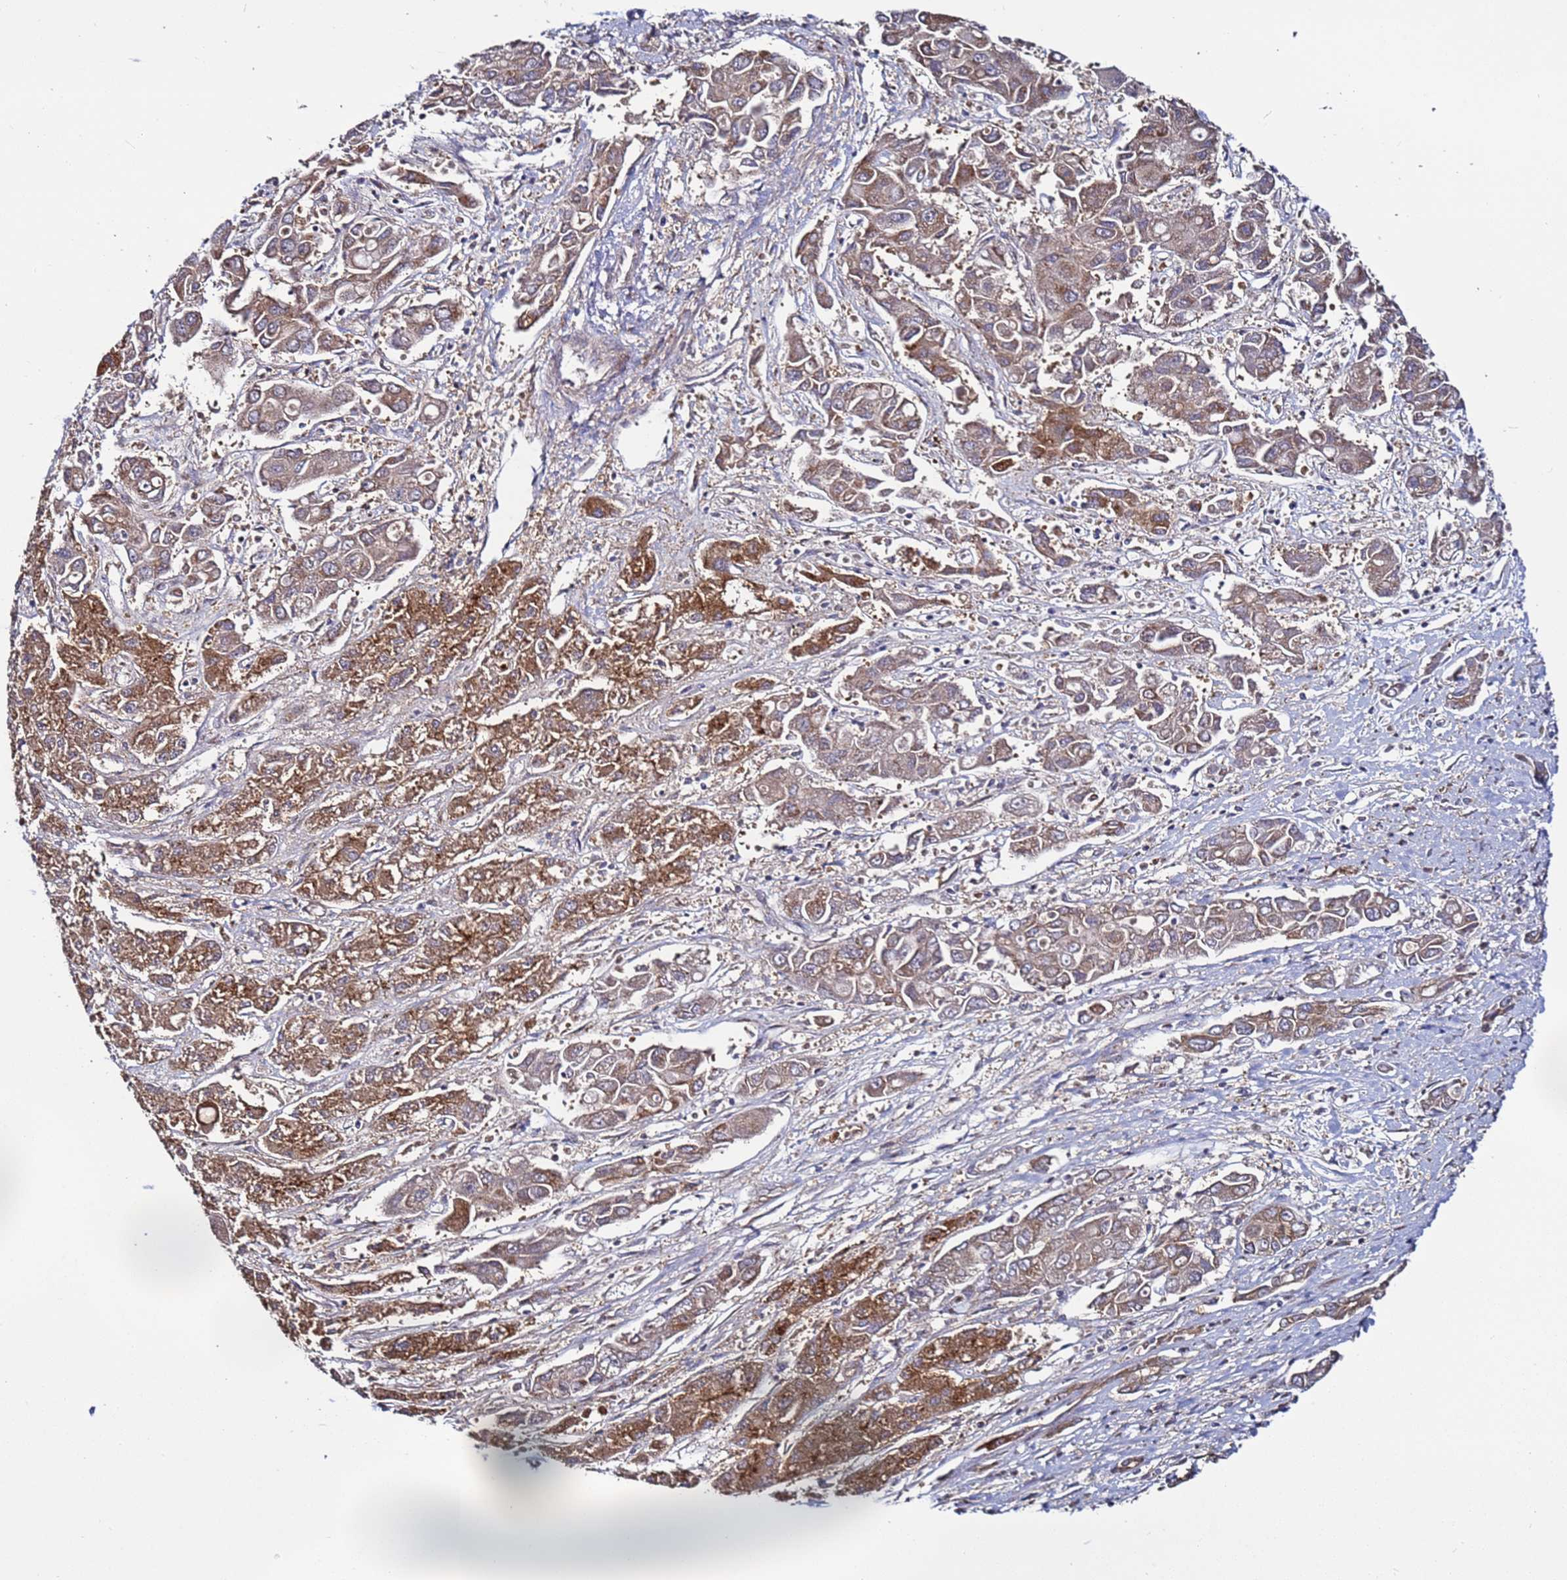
{"staining": {"intensity": "moderate", "quantity": ">75%", "location": "cytoplasmic/membranous"}, "tissue": "liver cancer", "cell_type": "Tumor cells", "image_type": "cancer", "snomed": [{"axis": "morphology", "description": "Cholangiocarcinoma"}, {"axis": "topography", "description": "Liver"}], "caption": "Immunohistochemistry micrograph of liver cancer (cholangiocarcinoma) stained for a protein (brown), which reveals medium levels of moderate cytoplasmic/membranous positivity in approximately >75% of tumor cells.", "gene": "TMEM176B", "patient": {"sex": "male", "age": 67}}